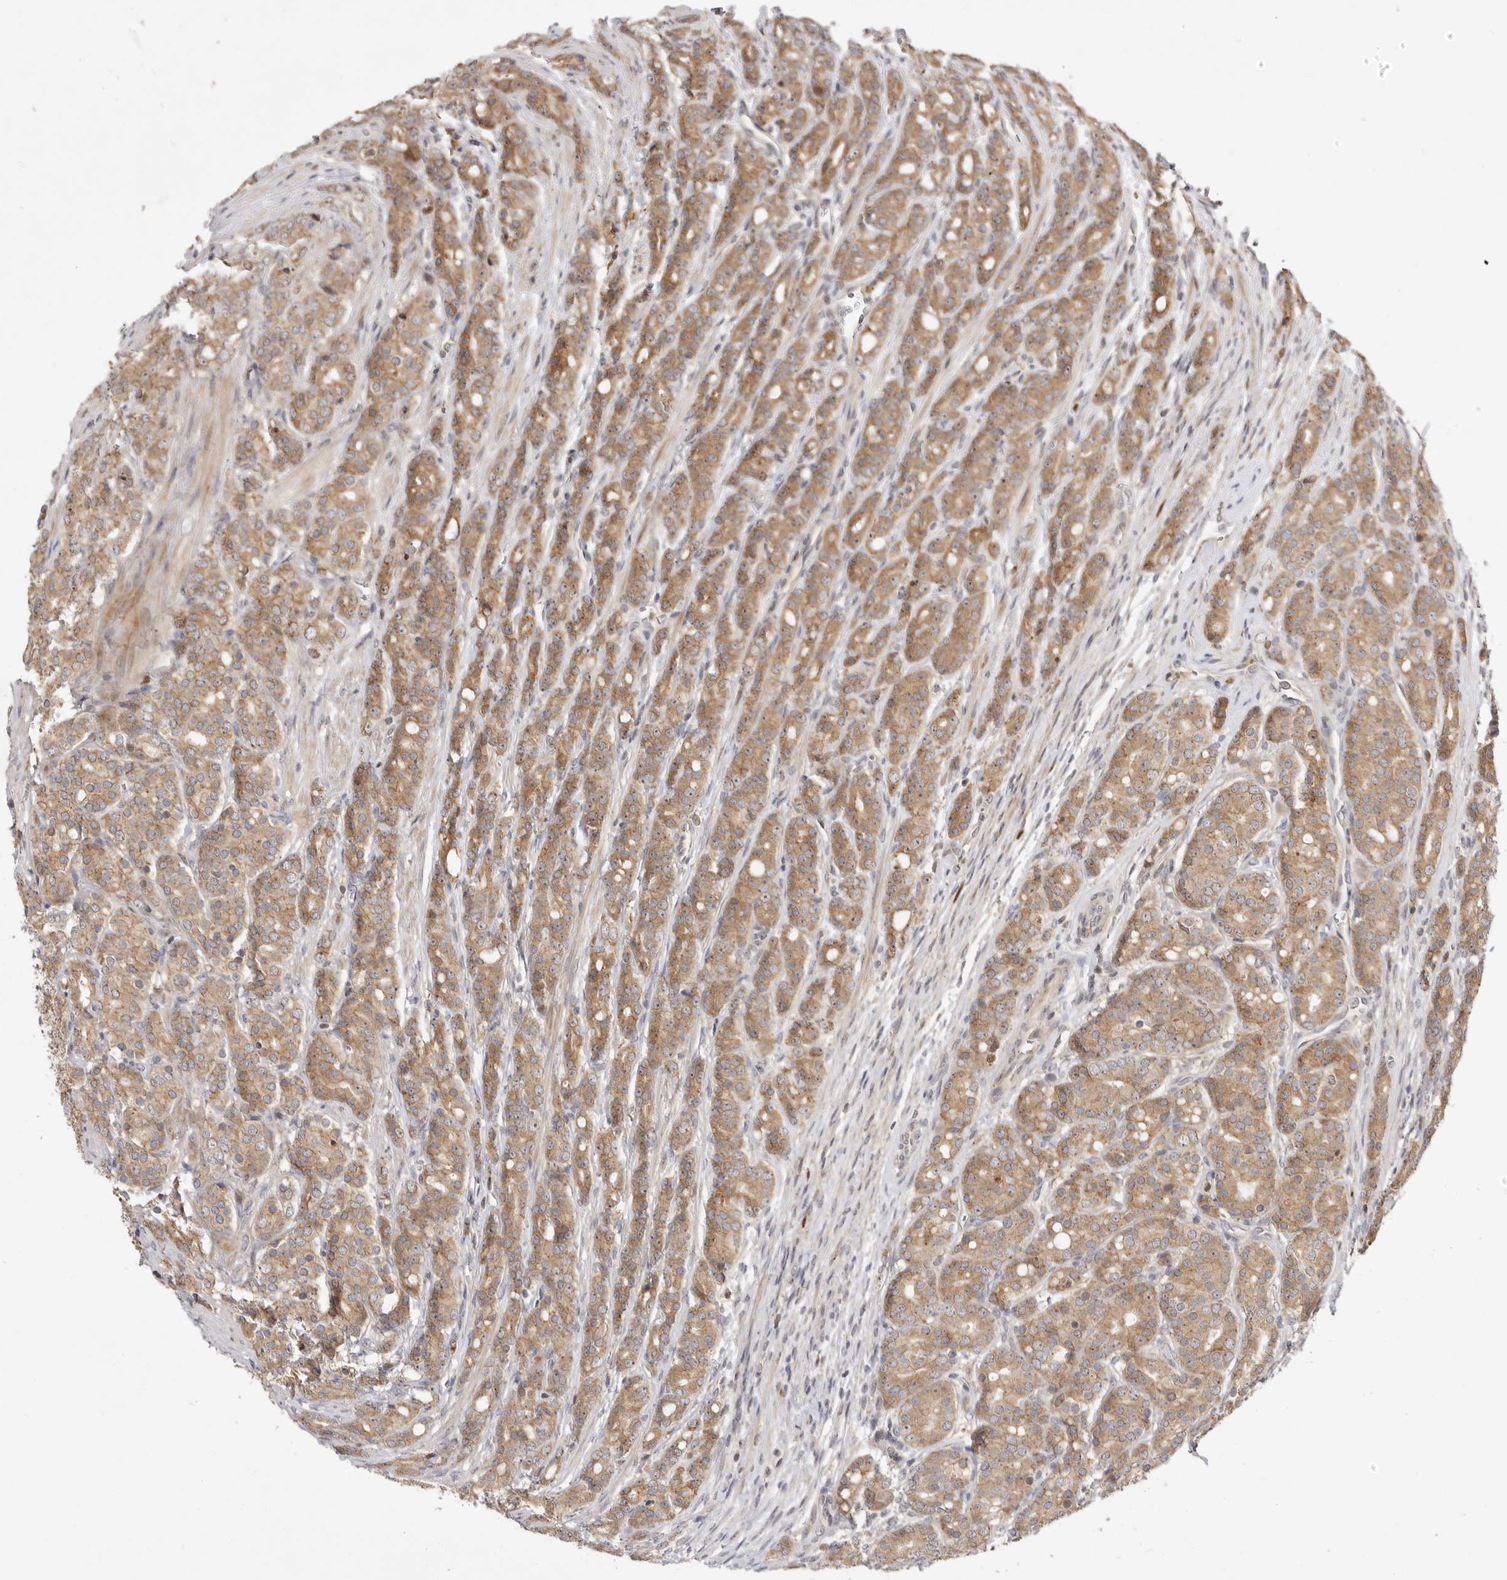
{"staining": {"intensity": "moderate", "quantity": ">75%", "location": "cytoplasmic/membranous"}, "tissue": "prostate cancer", "cell_type": "Tumor cells", "image_type": "cancer", "snomed": [{"axis": "morphology", "description": "Adenocarcinoma, High grade"}, {"axis": "topography", "description": "Prostate"}], "caption": "This is a photomicrograph of immunohistochemistry staining of prostate cancer, which shows moderate expression in the cytoplasmic/membranous of tumor cells.", "gene": "CSNK1G3", "patient": {"sex": "male", "age": 62}}